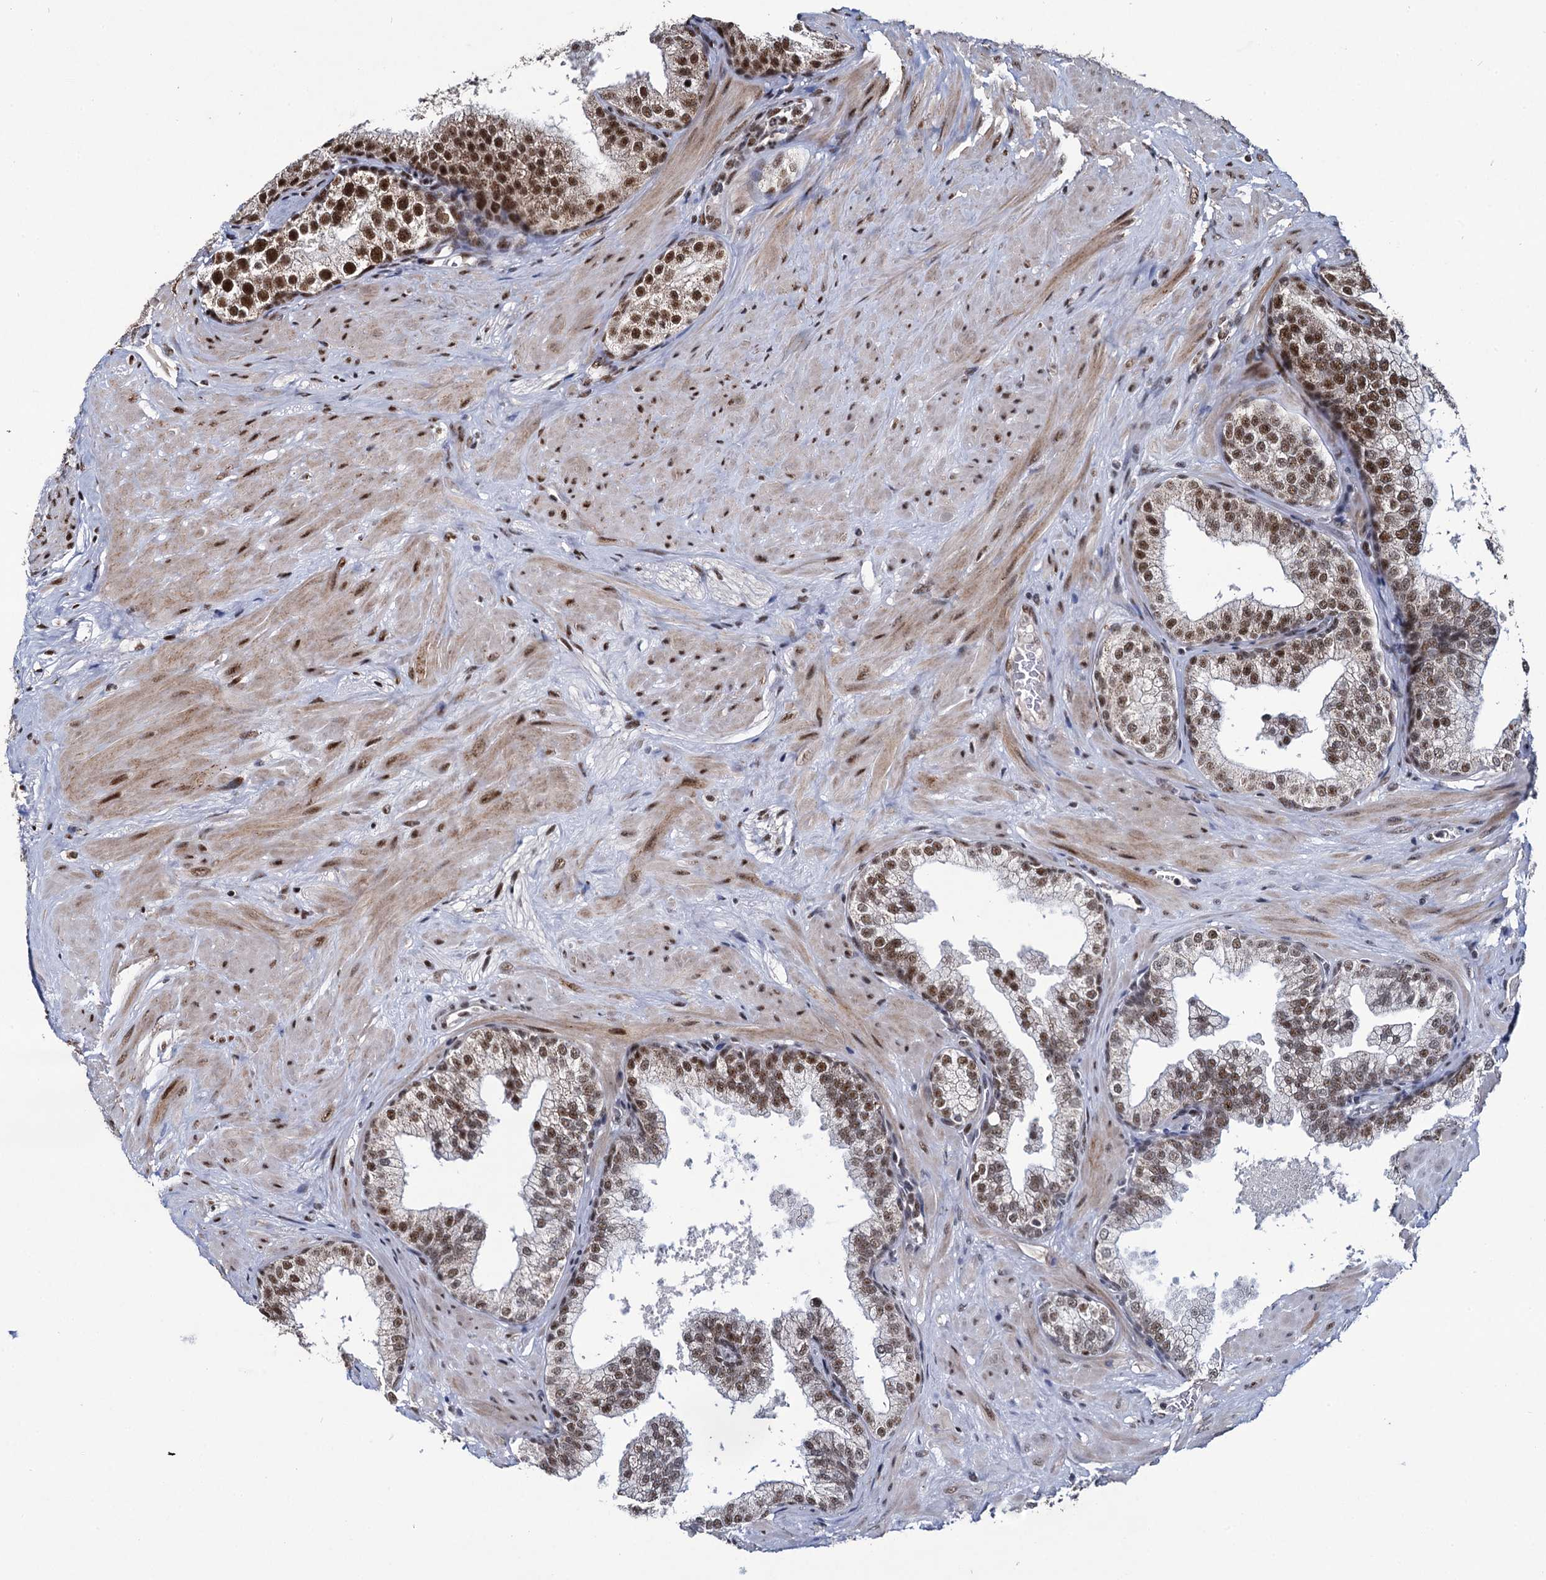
{"staining": {"intensity": "strong", "quantity": "25%-75%", "location": "nuclear"}, "tissue": "prostate", "cell_type": "Glandular cells", "image_type": "normal", "snomed": [{"axis": "morphology", "description": "Normal tissue, NOS"}, {"axis": "topography", "description": "Prostate"}], "caption": "Glandular cells show strong nuclear staining in approximately 25%-75% of cells in normal prostate. (Stains: DAB in brown, nuclei in blue, Microscopy: brightfield microscopy at high magnification).", "gene": "RPUSD4", "patient": {"sex": "male", "age": 60}}